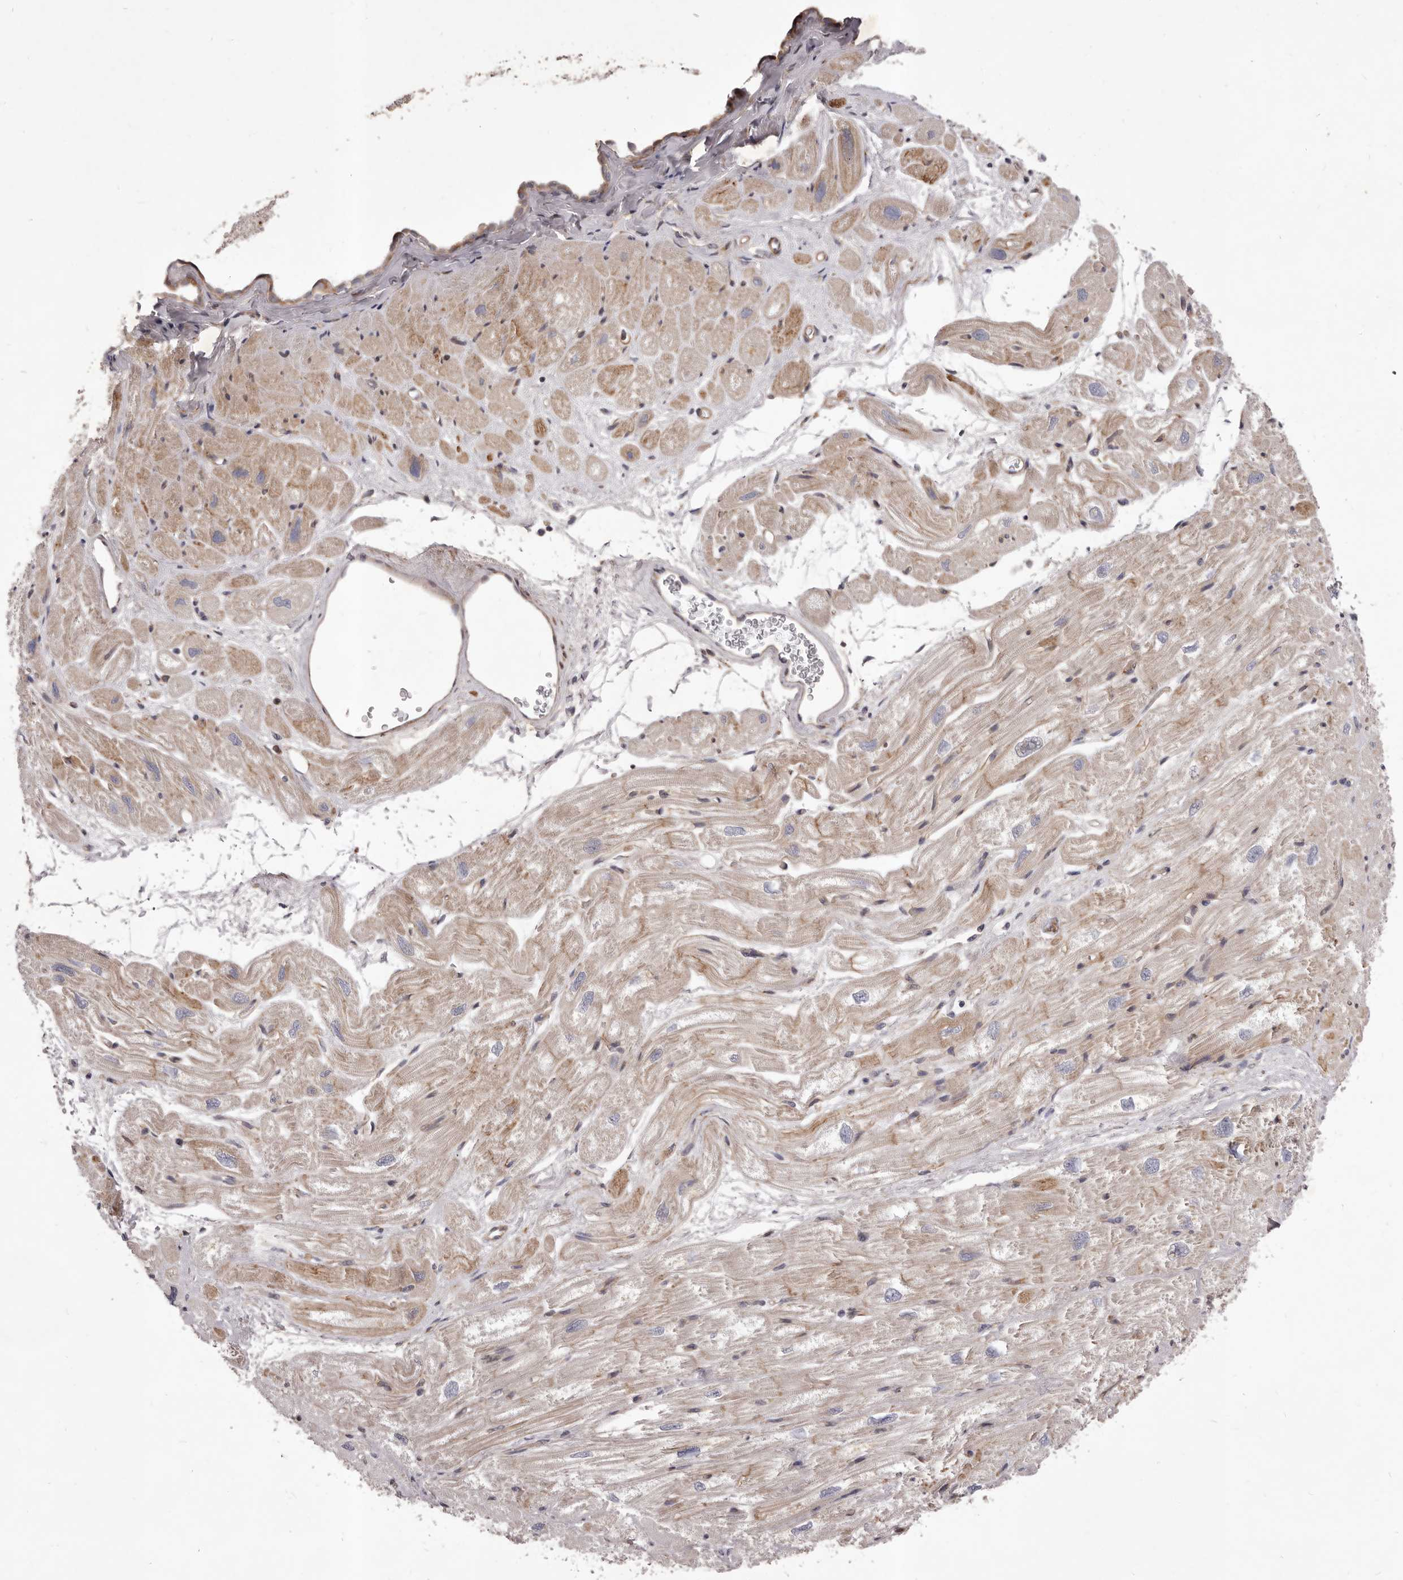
{"staining": {"intensity": "weak", "quantity": "25%-75%", "location": "cytoplasmic/membranous"}, "tissue": "heart muscle", "cell_type": "Cardiomyocytes", "image_type": "normal", "snomed": [{"axis": "morphology", "description": "Normal tissue, NOS"}, {"axis": "topography", "description": "Heart"}], "caption": "Cardiomyocytes reveal low levels of weak cytoplasmic/membranous expression in about 25%-75% of cells in benign heart muscle.", "gene": "ALPK1", "patient": {"sex": "male", "age": 50}}